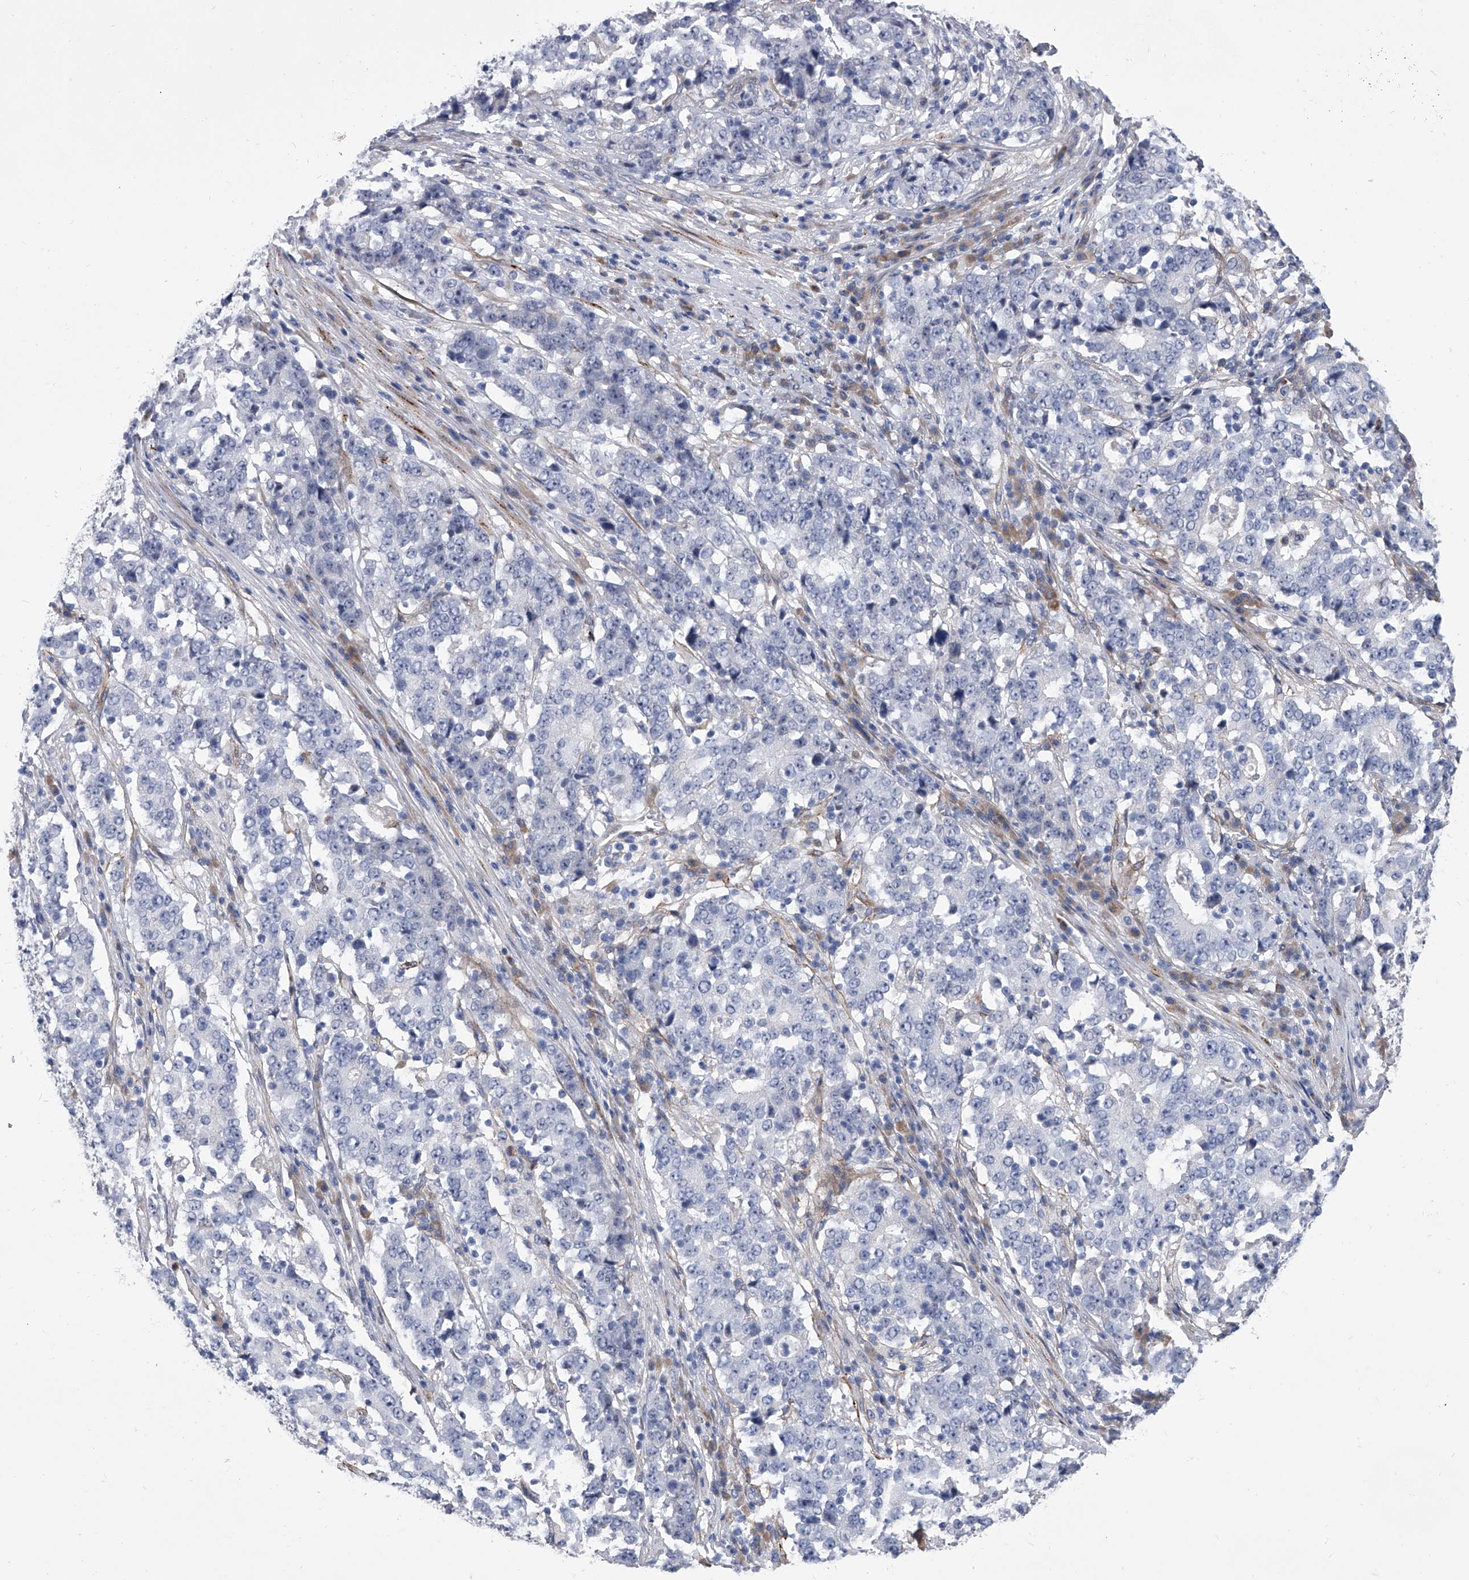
{"staining": {"intensity": "negative", "quantity": "none", "location": "none"}, "tissue": "stomach cancer", "cell_type": "Tumor cells", "image_type": "cancer", "snomed": [{"axis": "morphology", "description": "Adenocarcinoma, NOS"}, {"axis": "topography", "description": "Stomach"}], "caption": "This histopathology image is of stomach cancer (adenocarcinoma) stained with immunohistochemistry to label a protein in brown with the nuclei are counter-stained blue. There is no positivity in tumor cells.", "gene": "ALG14", "patient": {"sex": "male", "age": 59}}